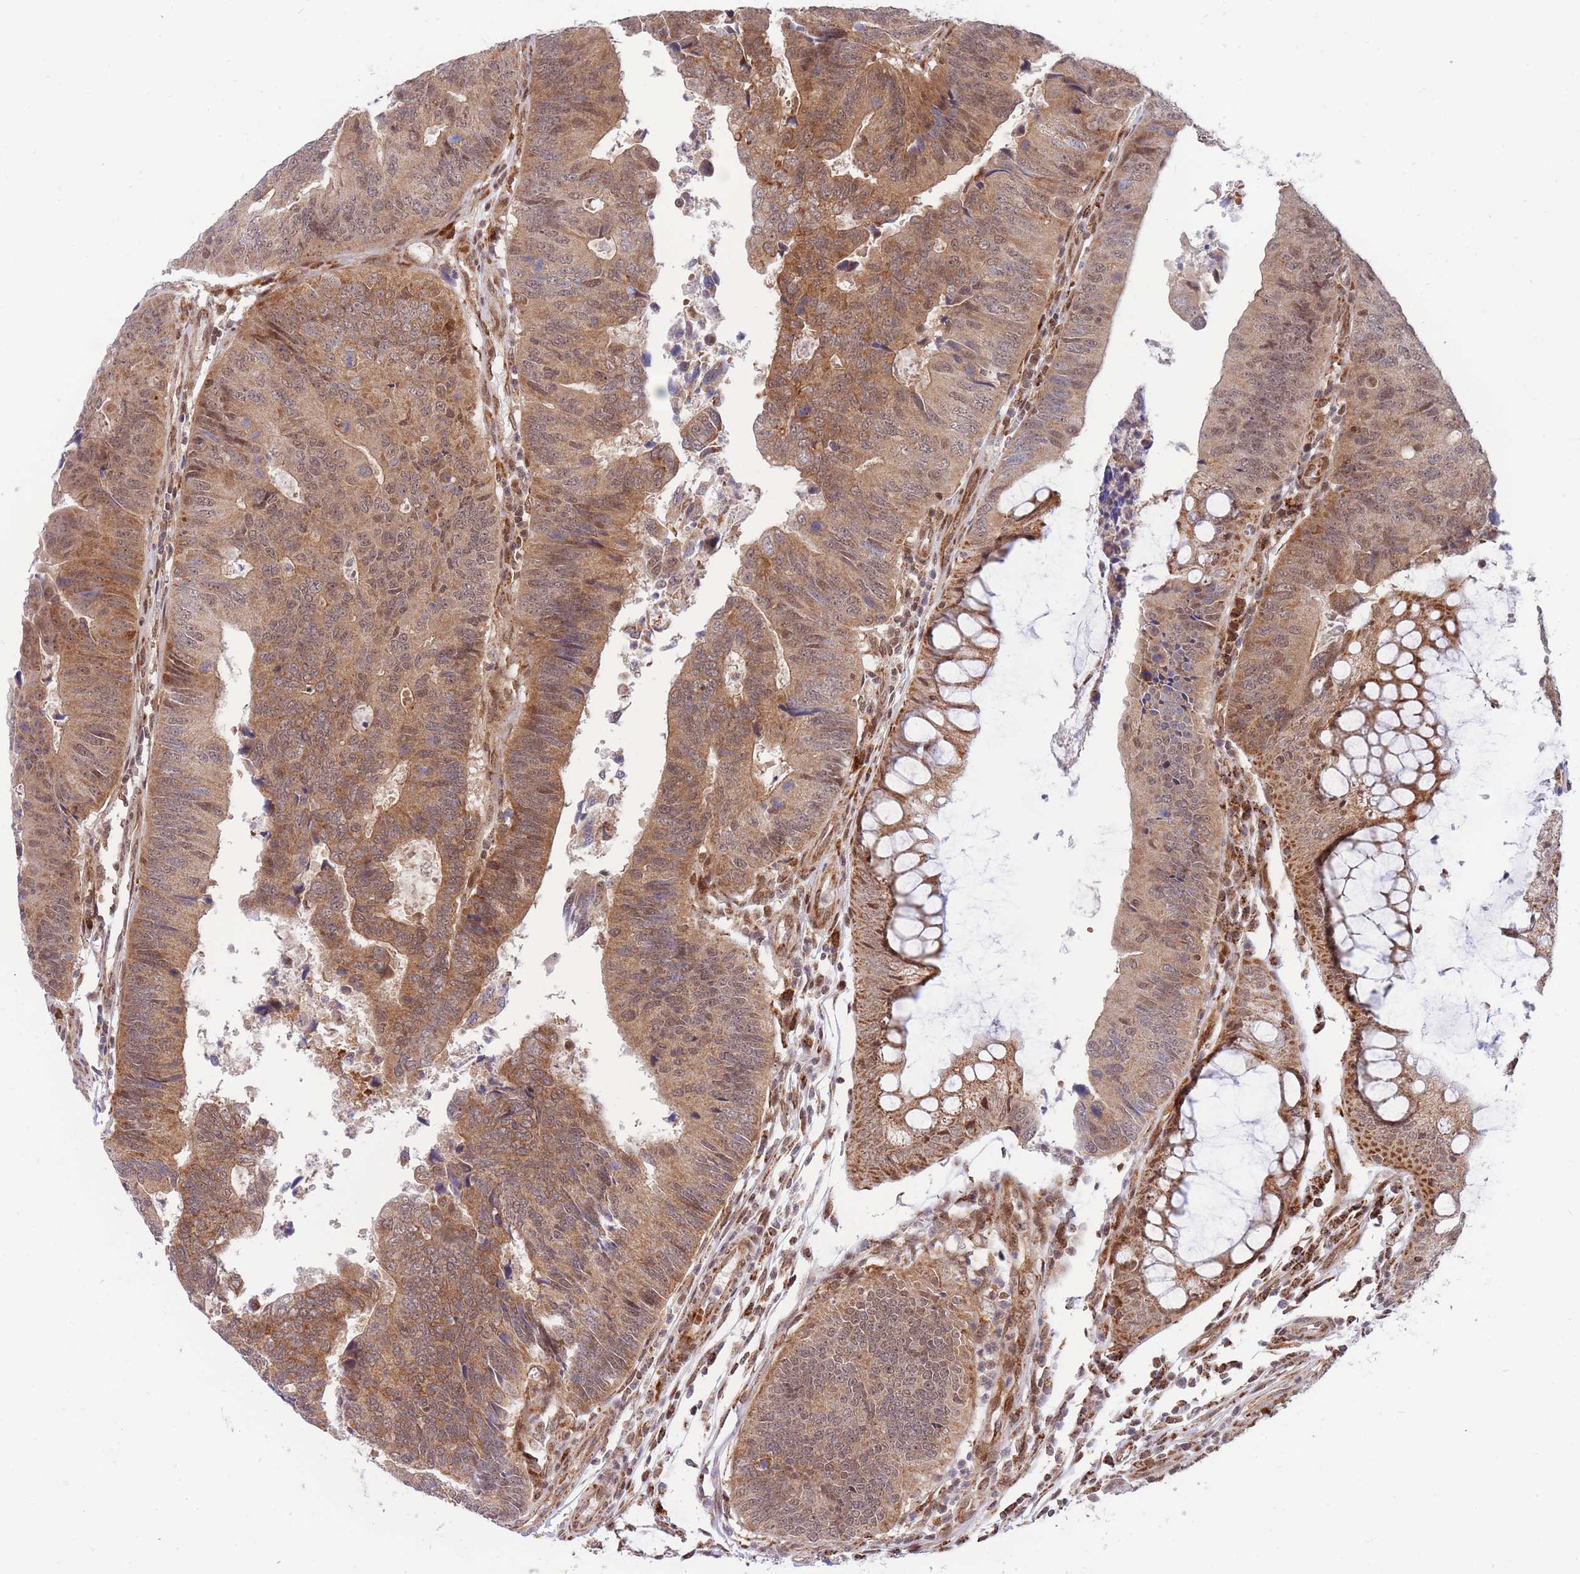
{"staining": {"intensity": "moderate", "quantity": ">75%", "location": "cytoplasmic/membranous,nuclear"}, "tissue": "colorectal cancer", "cell_type": "Tumor cells", "image_type": "cancer", "snomed": [{"axis": "morphology", "description": "Adenocarcinoma, NOS"}, {"axis": "topography", "description": "Colon"}], "caption": "Immunohistochemistry image of neoplastic tissue: colorectal cancer (adenocarcinoma) stained using immunohistochemistry reveals medium levels of moderate protein expression localized specifically in the cytoplasmic/membranous and nuclear of tumor cells, appearing as a cytoplasmic/membranous and nuclear brown color.", "gene": "BOD1L1", "patient": {"sex": "female", "age": 67}}